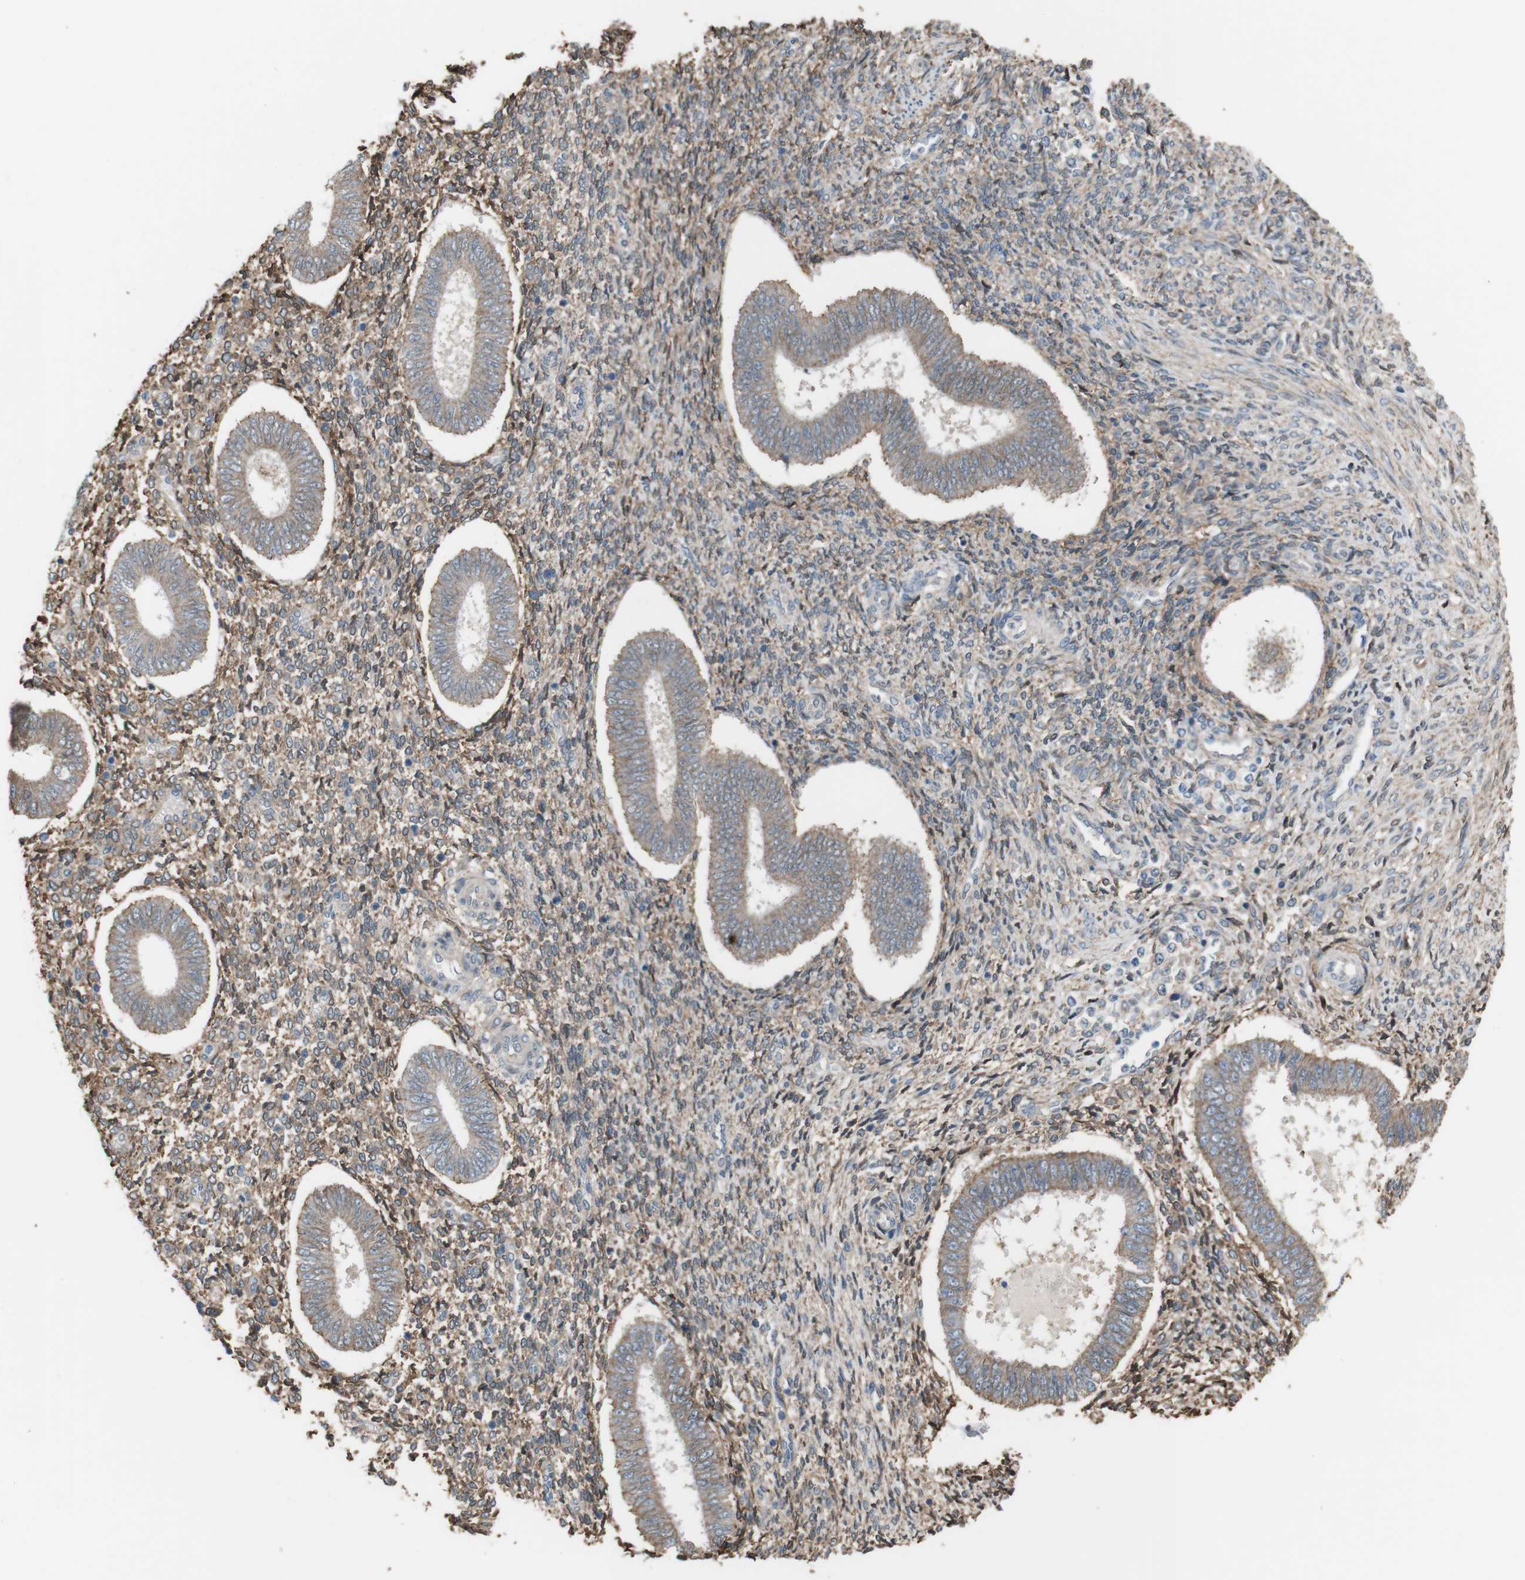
{"staining": {"intensity": "moderate", "quantity": "25%-75%", "location": "cytoplasmic/membranous"}, "tissue": "endometrium", "cell_type": "Cells in endometrial stroma", "image_type": "normal", "snomed": [{"axis": "morphology", "description": "Normal tissue, NOS"}, {"axis": "topography", "description": "Endometrium"}], "caption": "The immunohistochemical stain highlights moderate cytoplasmic/membranous positivity in cells in endometrial stroma of benign endometrium. (DAB (3,3'-diaminobenzidine) IHC, brown staining for protein, blue staining for nuclei).", "gene": "ATP2B1", "patient": {"sex": "female", "age": 35}}